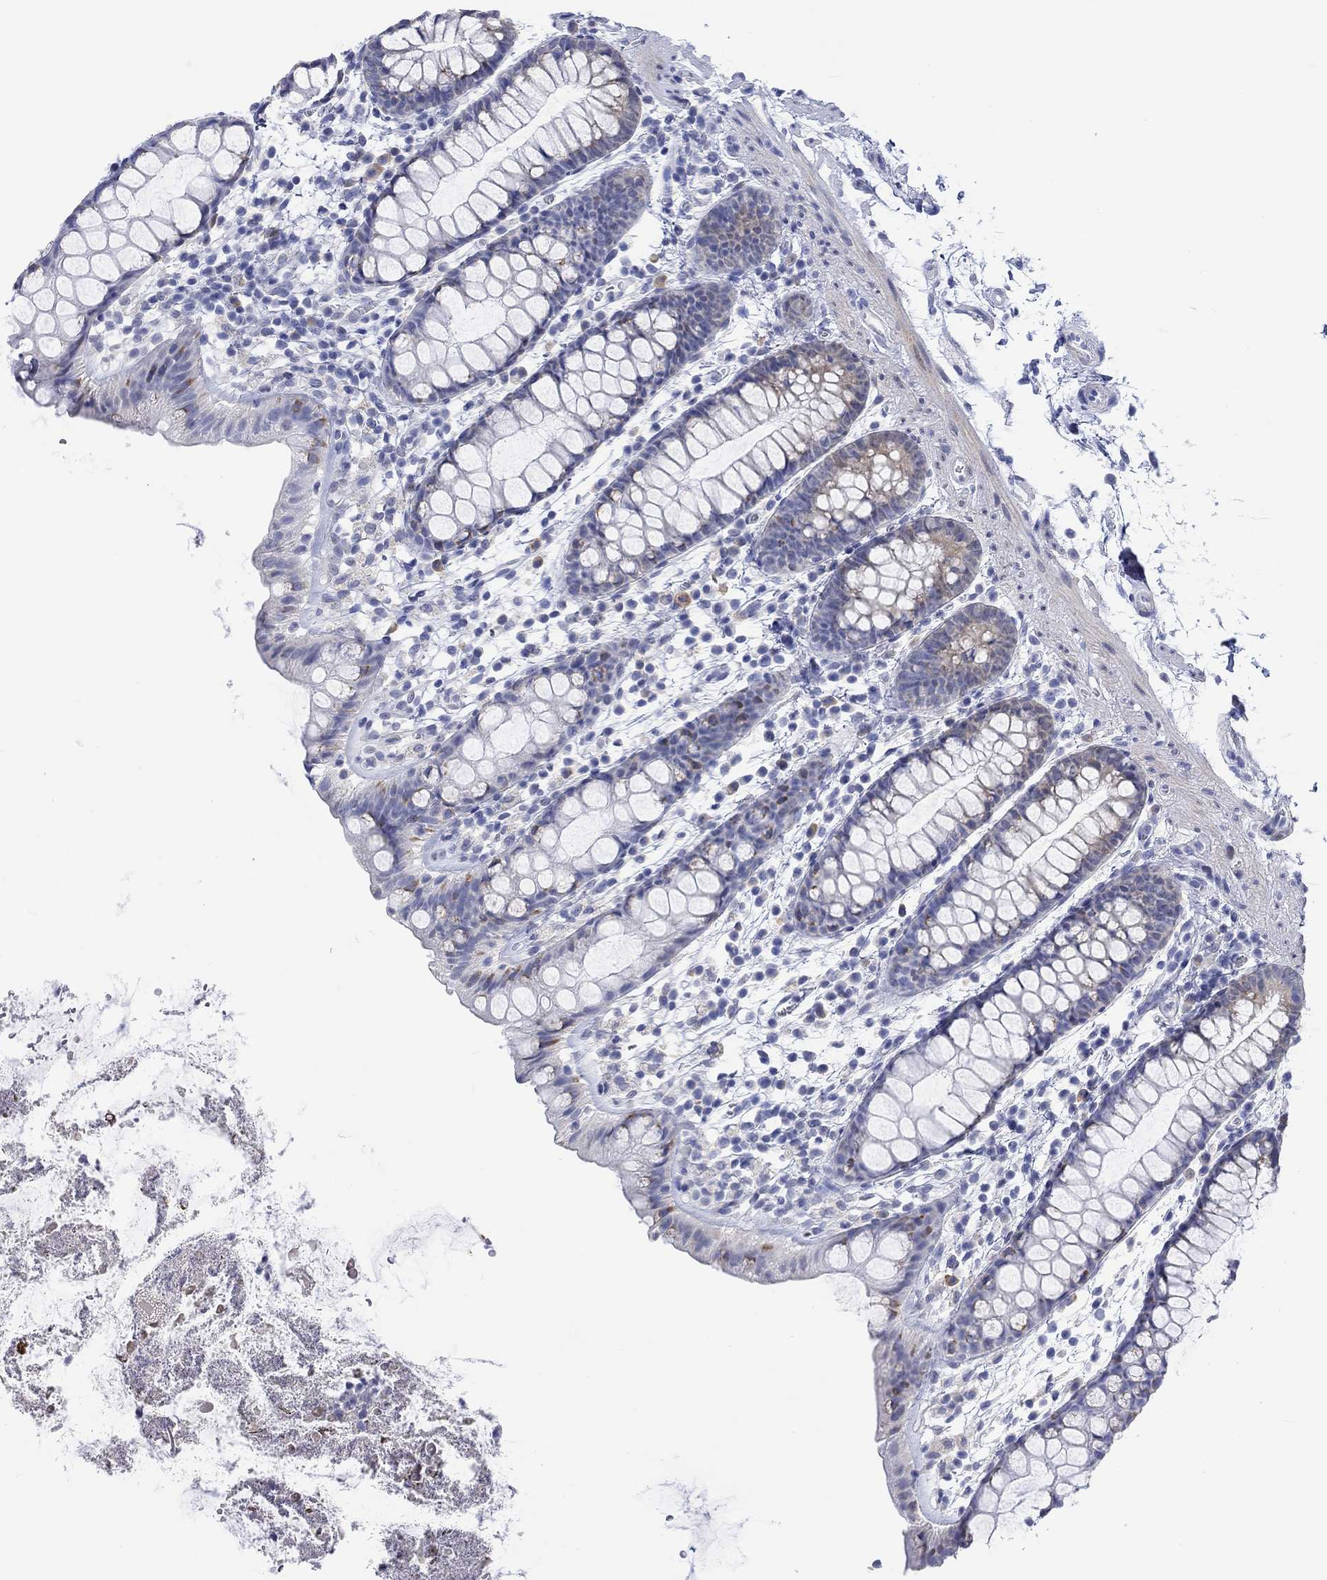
{"staining": {"intensity": "moderate", "quantity": "<25%", "location": "cytoplasmic/membranous"}, "tissue": "rectum", "cell_type": "Glandular cells", "image_type": "normal", "snomed": [{"axis": "morphology", "description": "Normal tissue, NOS"}, {"axis": "topography", "description": "Rectum"}], "caption": "IHC (DAB (3,3'-diaminobenzidine)) staining of benign human rectum demonstrates moderate cytoplasmic/membranous protein expression in about <25% of glandular cells.", "gene": "MSI1", "patient": {"sex": "male", "age": 57}}